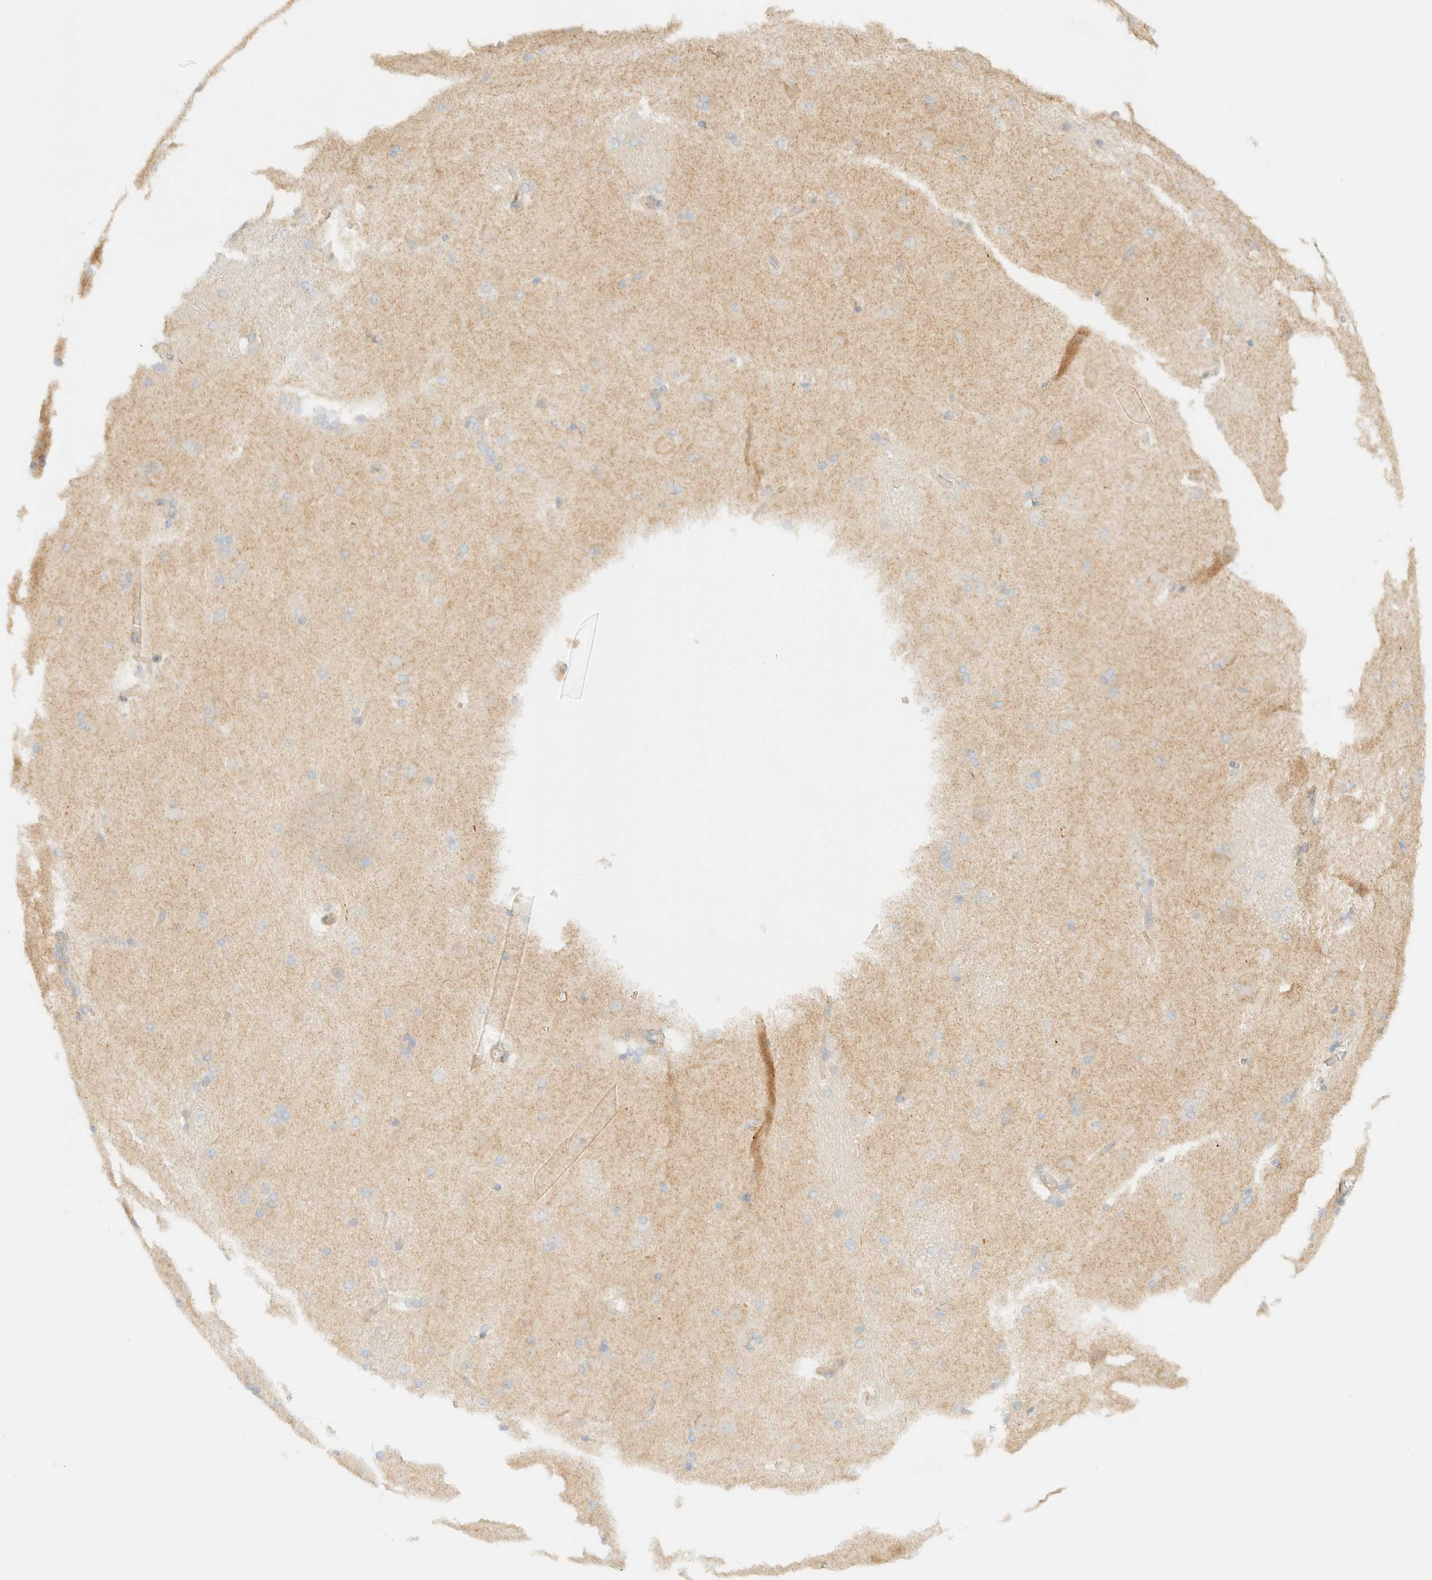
{"staining": {"intensity": "negative", "quantity": "none", "location": "none"}, "tissue": "caudate", "cell_type": "Glial cells", "image_type": "normal", "snomed": [{"axis": "morphology", "description": "Normal tissue, NOS"}, {"axis": "topography", "description": "Lateral ventricle wall"}], "caption": "Caudate stained for a protein using immunohistochemistry (IHC) reveals no expression glial cells.", "gene": "MYO10", "patient": {"sex": "female", "age": 19}}